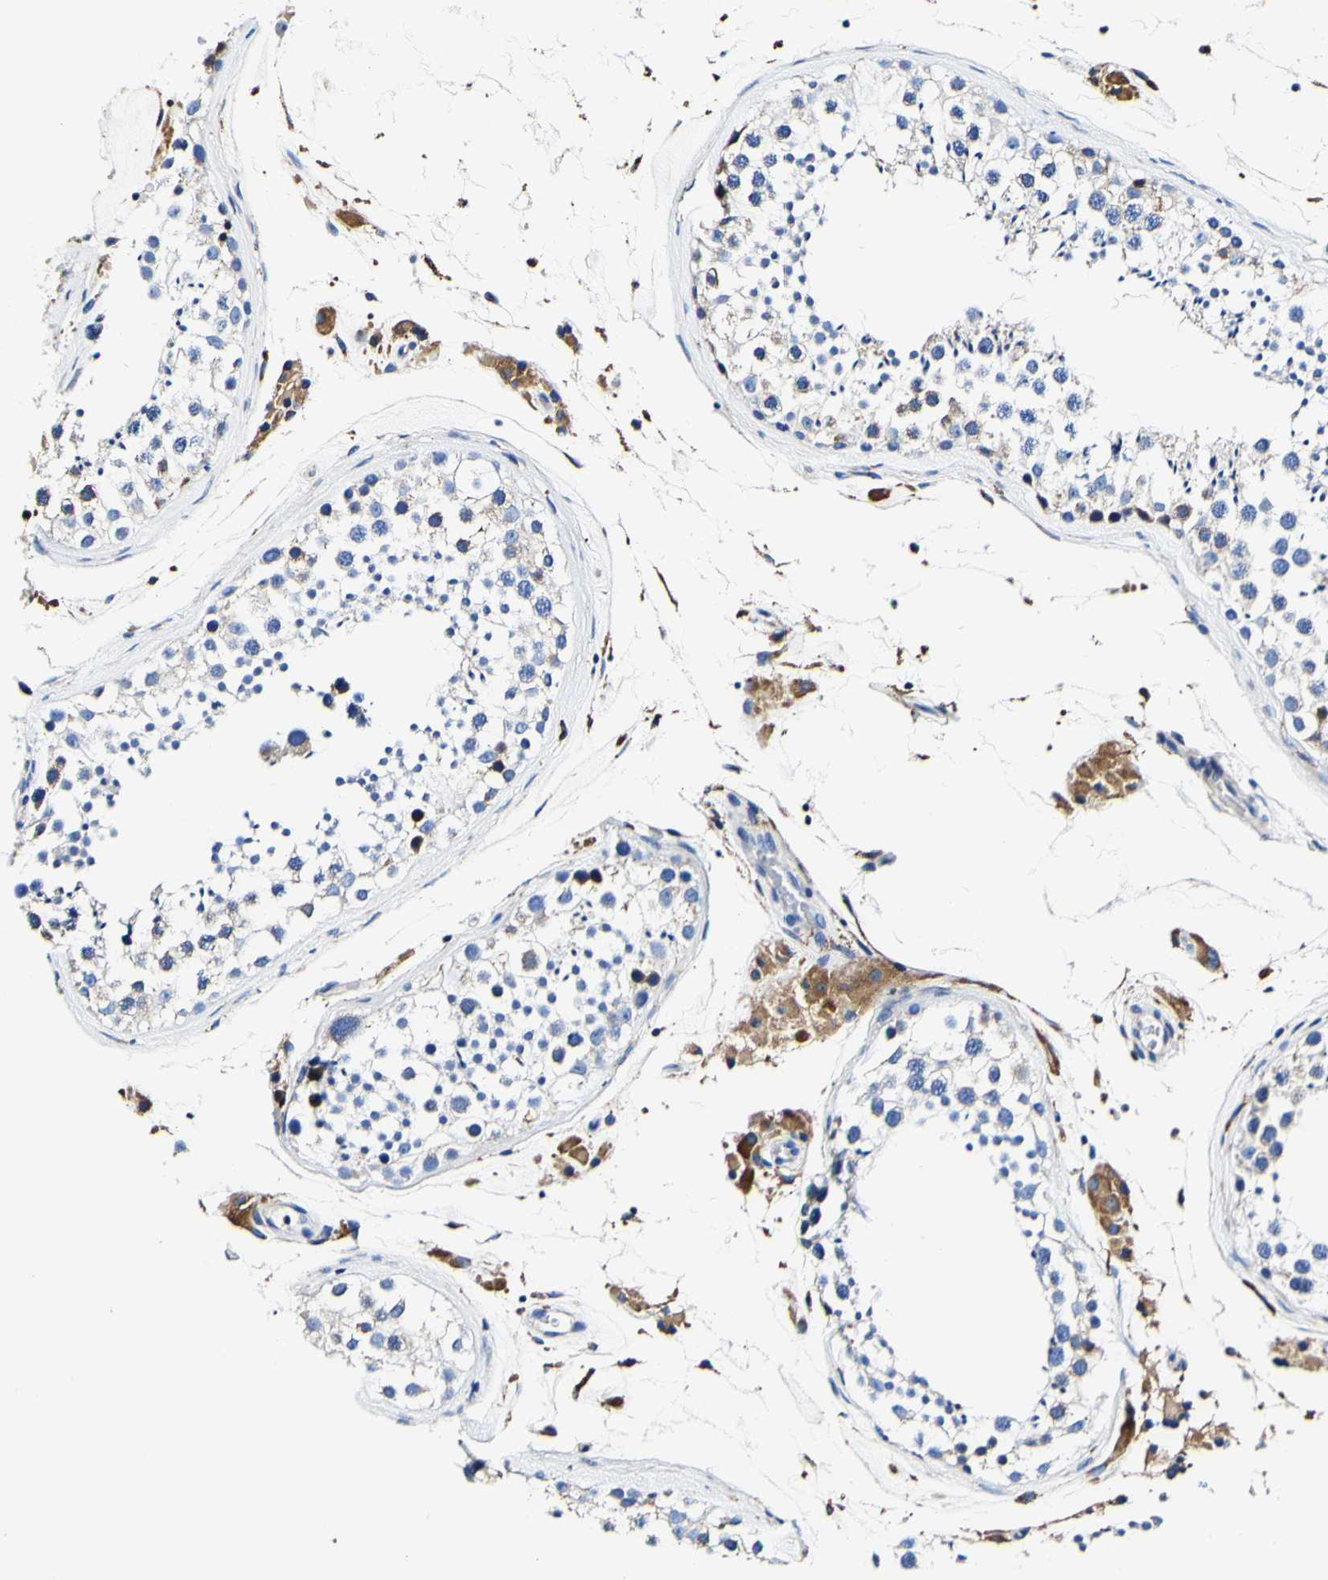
{"staining": {"intensity": "moderate", "quantity": ">75%", "location": "cytoplasmic/membranous"}, "tissue": "testis", "cell_type": "Cells in seminiferous ducts", "image_type": "normal", "snomed": [{"axis": "morphology", "description": "Normal tissue, NOS"}, {"axis": "topography", "description": "Testis"}], "caption": "Cells in seminiferous ducts exhibit medium levels of moderate cytoplasmic/membranous positivity in approximately >75% of cells in benign testis. Using DAB (brown) and hematoxylin (blue) stains, captured at high magnification using brightfield microscopy.", "gene": "P4HB", "patient": {"sex": "male", "age": 46}}